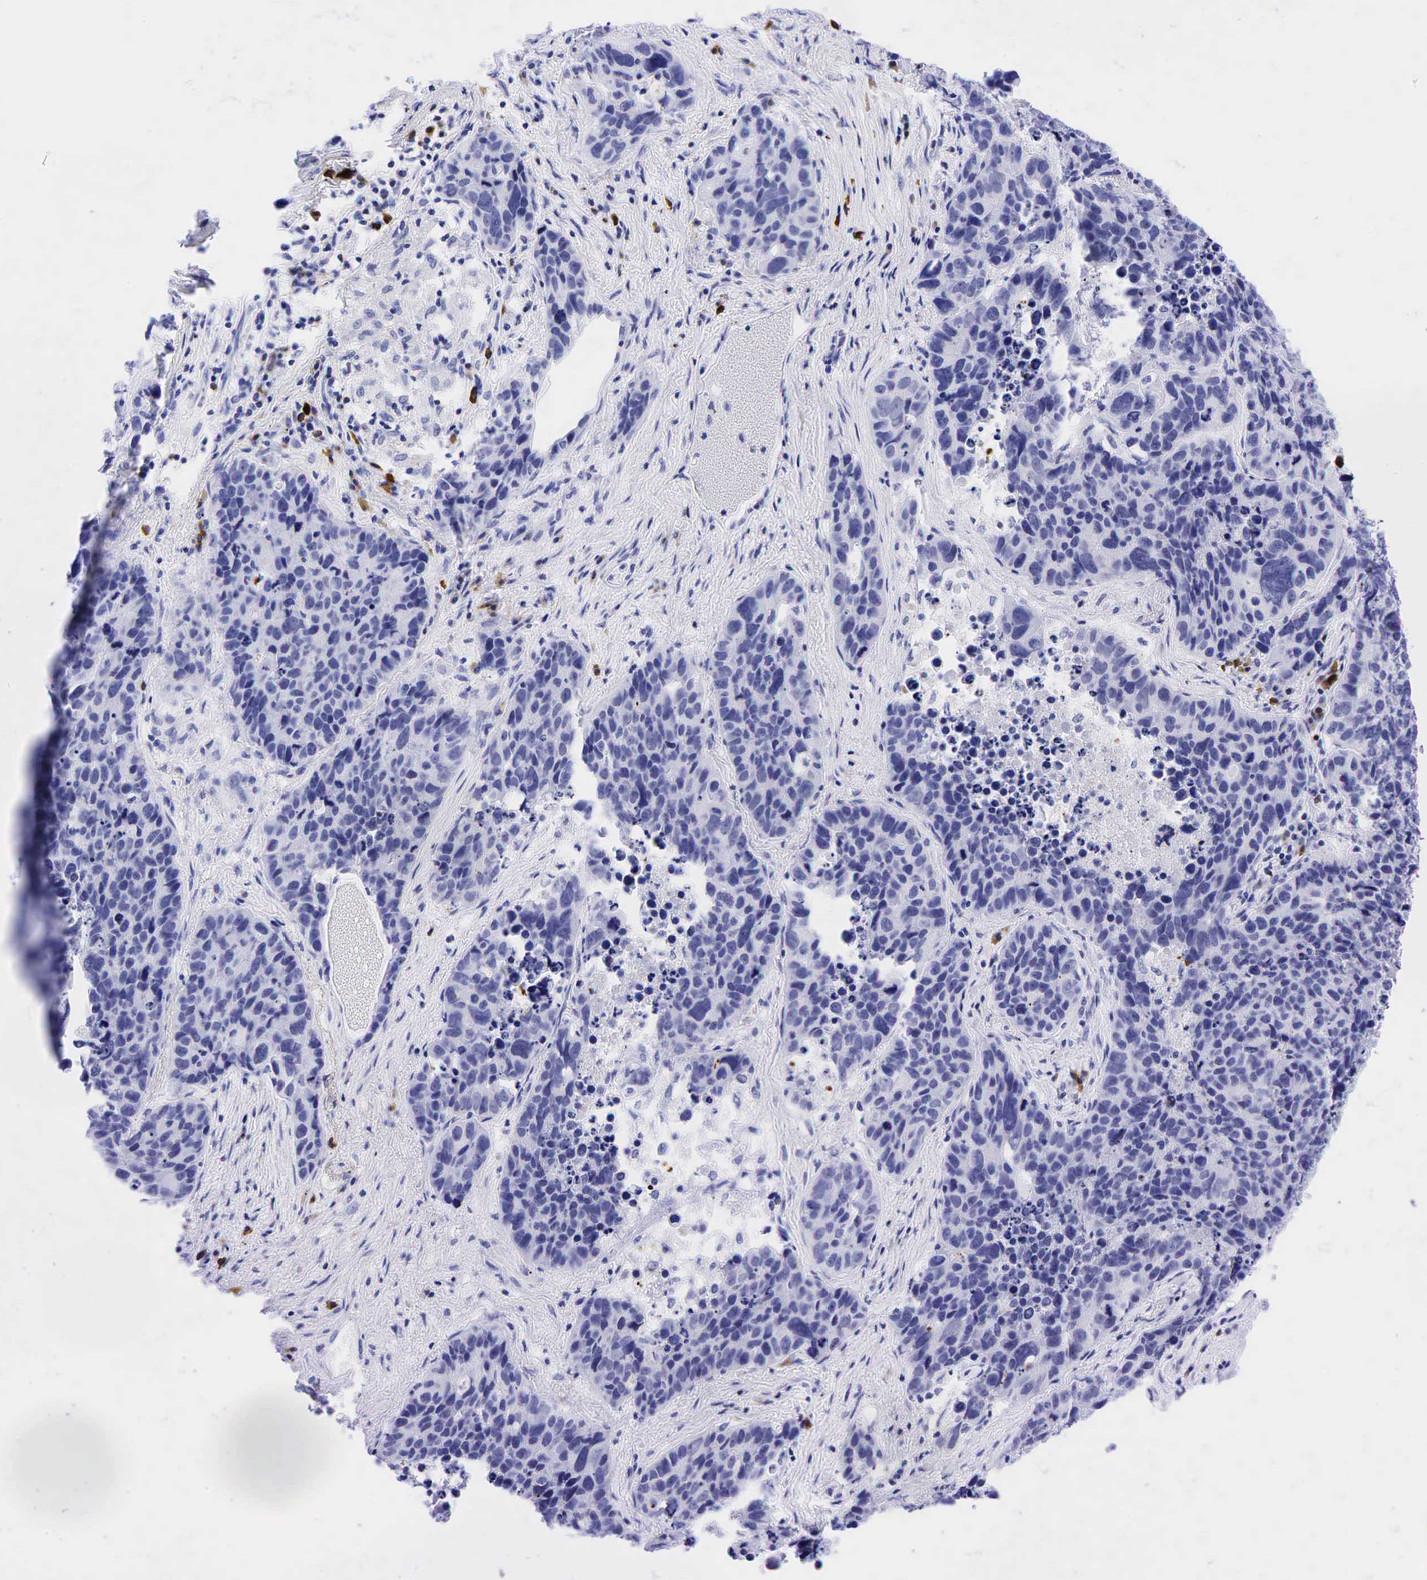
{"staining": {"intensity": "negative", "quantity": "none", "location": "none"}, "tissue": "lung cancer", "cell_type": "Tumor cells", "image_type": "cancer", "snomed": [{"axis": "morphology", "description": "Carcinoid, malignant, NOS"}, {"axis": "topography", "description": "Lung"}], "caption": "The immunohistochemistry micrograph has no significant staining in tumor cells of lung cancer tissue.", "gene": "CD79A", "patient": {"sex": "male", "age": 60}}